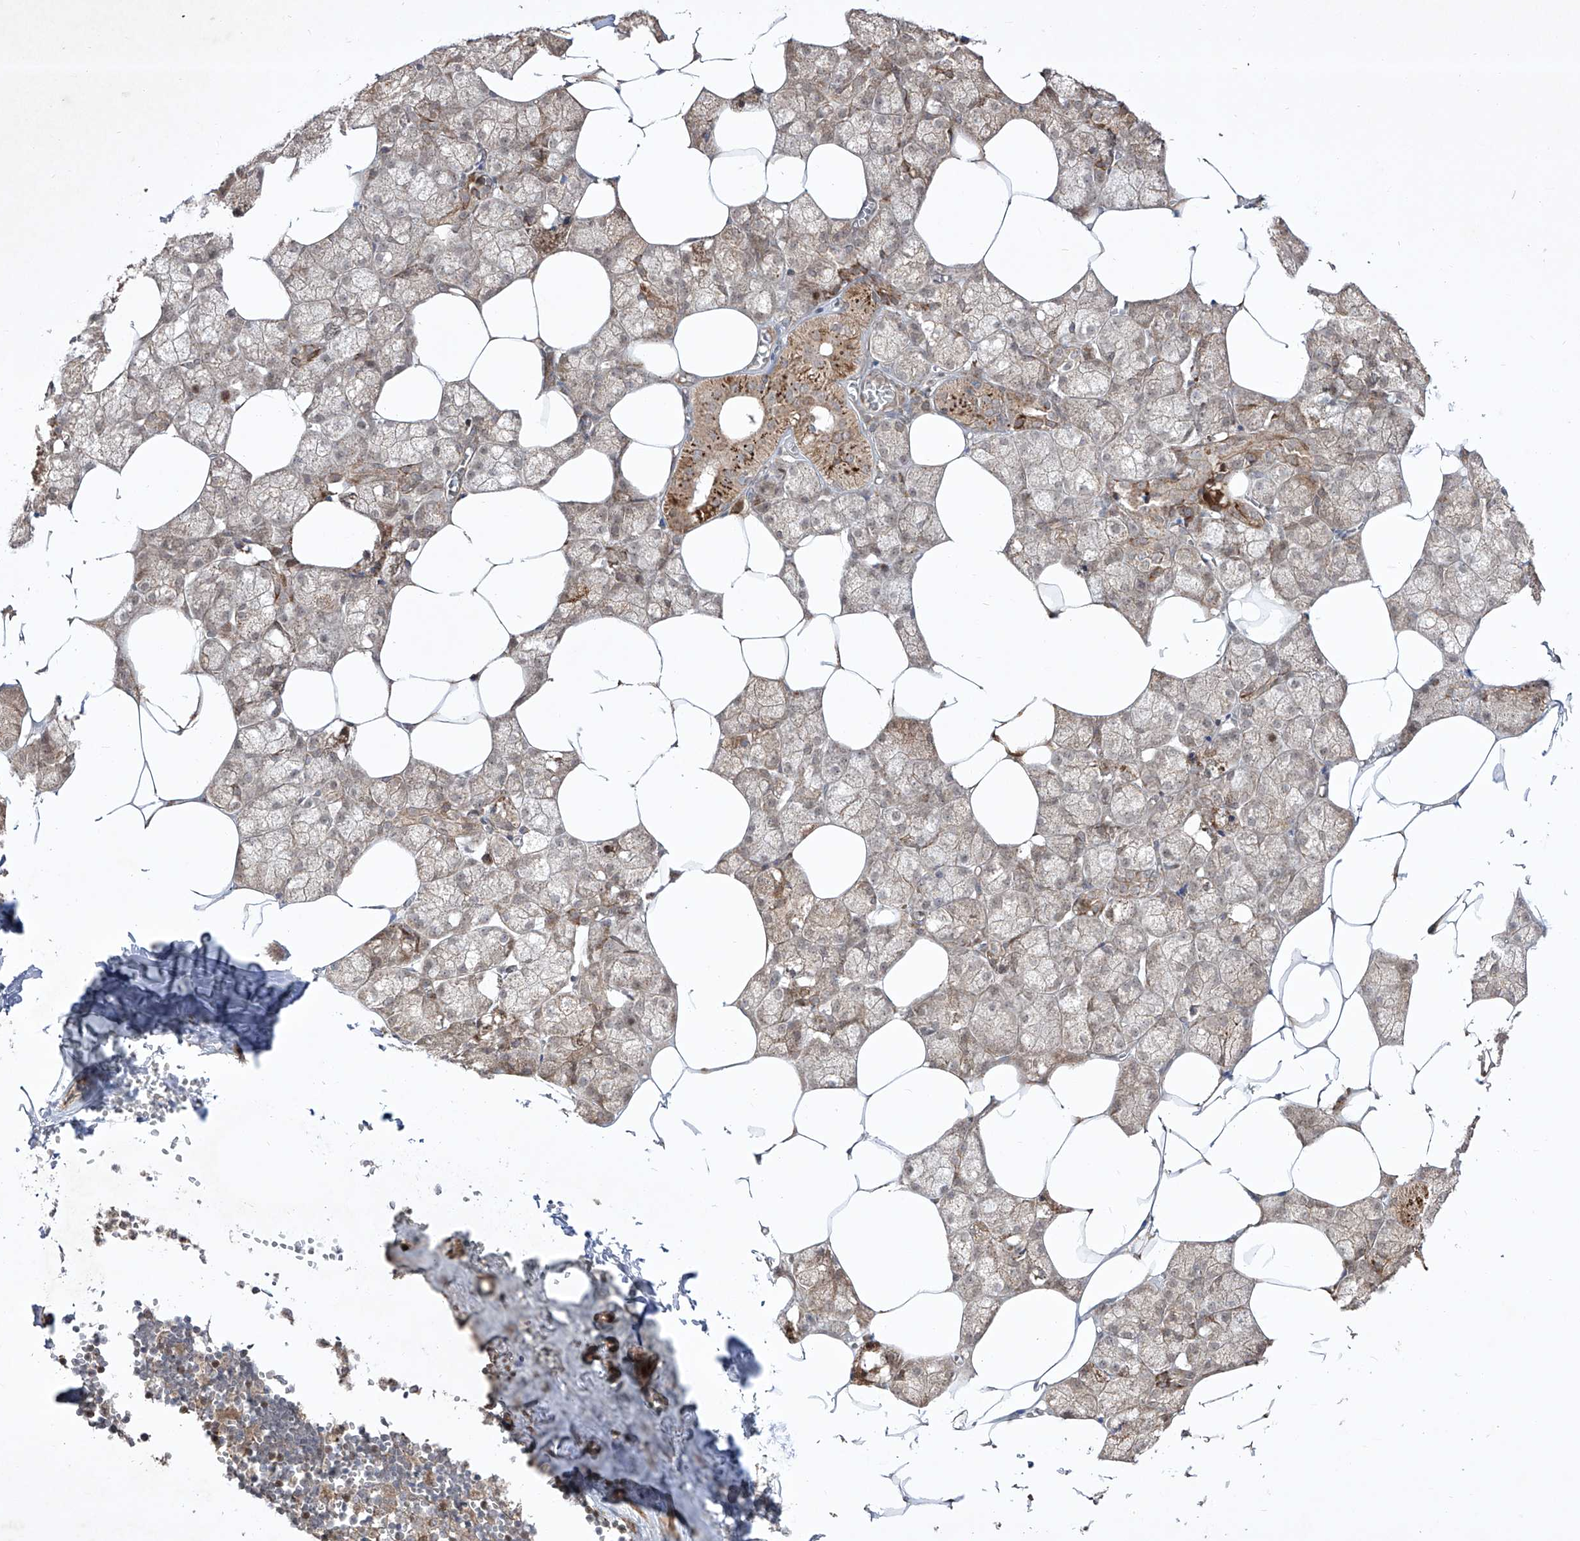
{"staining": {"intensity": "moderate", "quantity": "25%-75%", "location": "cytoplasmic/membranous"}, "tissue": "salivary gland", "cell_type": "Glandular cells", "image_type": "normal", "snomed": [{"axis": "morphology", "description": "Normal tissue, NOS"}, {"axis": "topography", "description": "Salivary gland"}], "caption": "Normal salivary gland demonstrates moderate cytoplasmic/membranous expression in about 25%-75% of glandular cells, visualized by immunohistochemistry.", "gene": "KDM1B", "patient": {"sex": "male", "age": 62}}